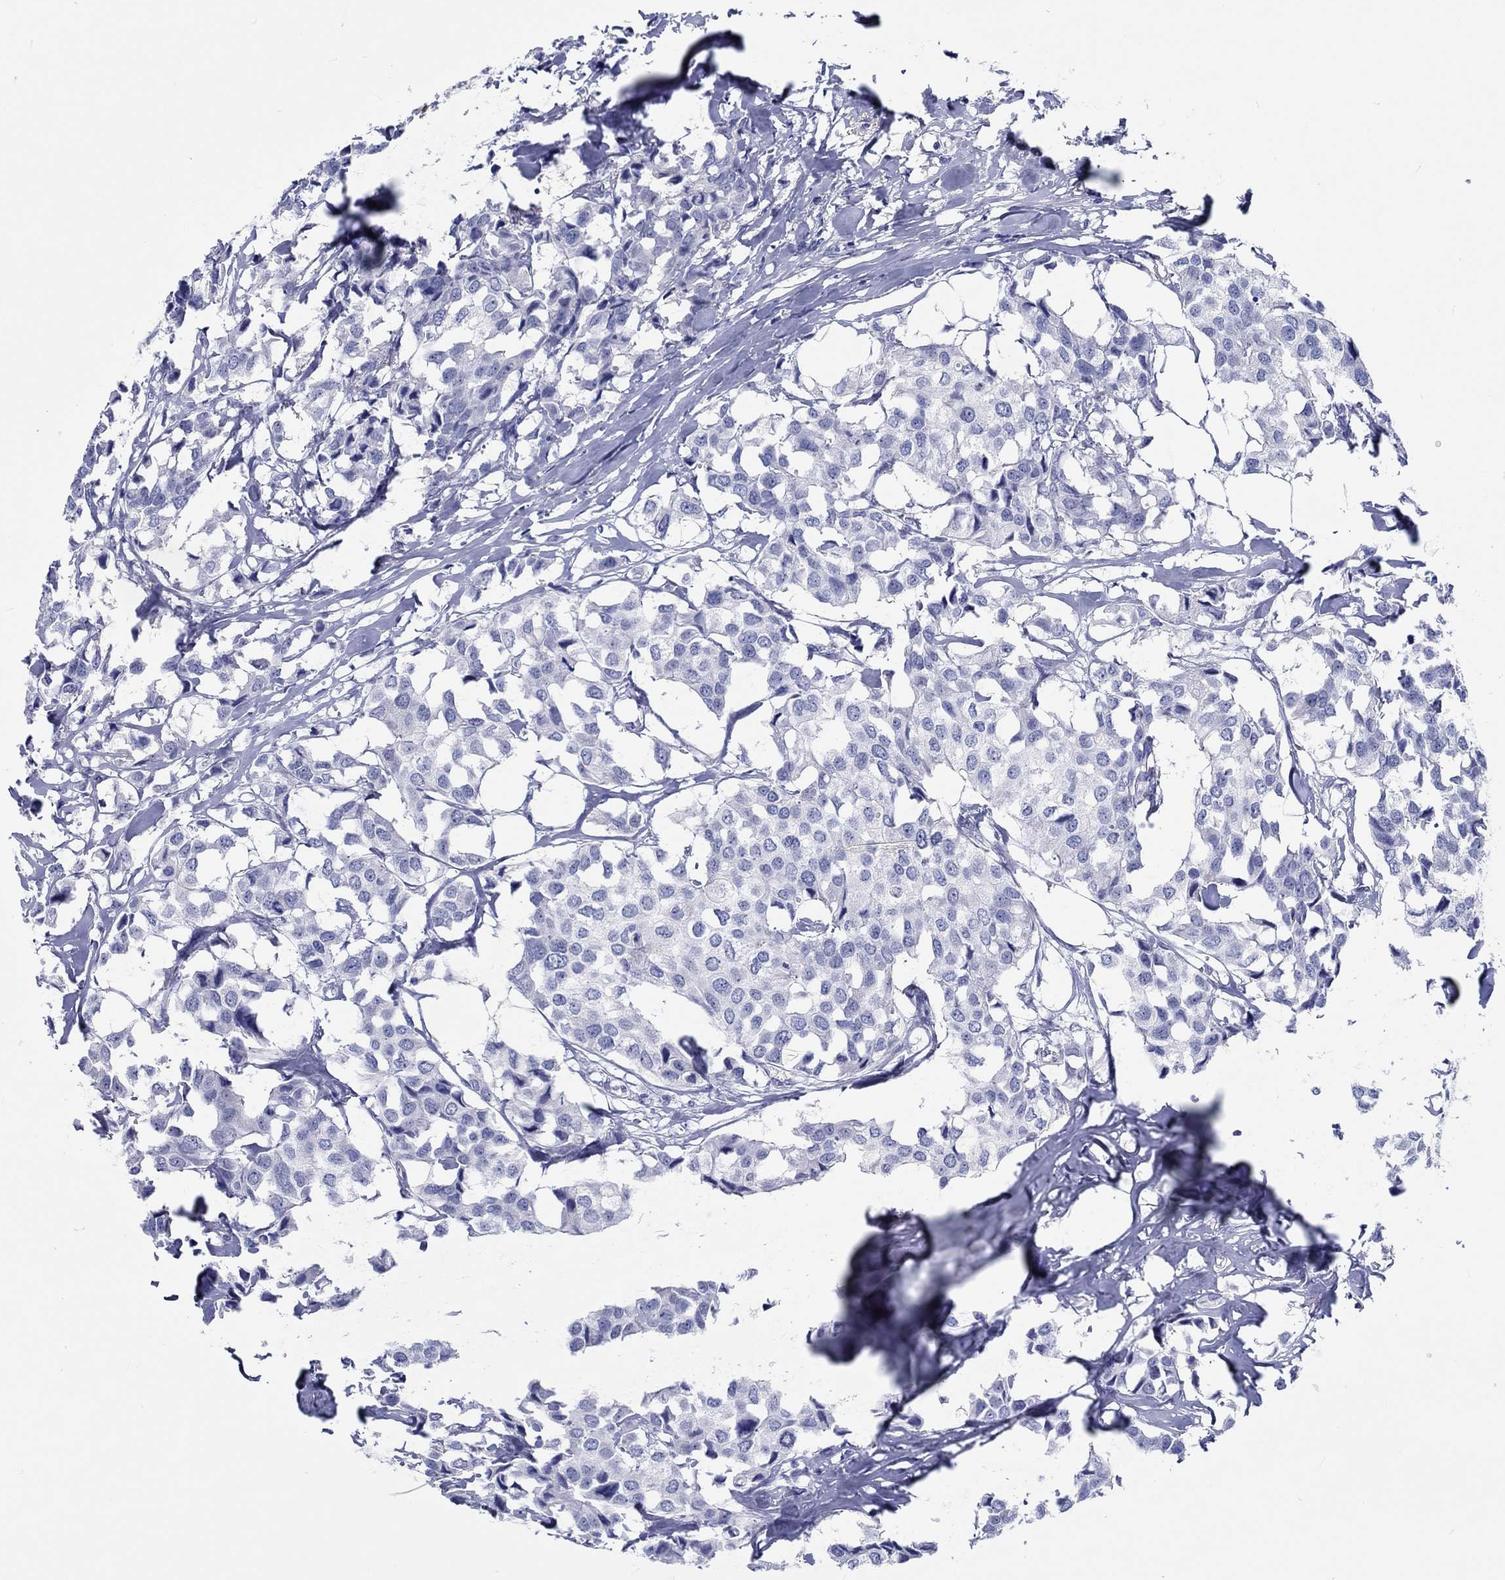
{"staining": {"intensity": "negative", "quantity": "none", "location": "none"}, "tissue": "breast cancer", "cell_type": "Tumor cells", "image_type": "cancer", "snomed": [{"axis": "morphology", "description": "Duct carcinoma"}, {"axis": "topography", "description": "Breast"}], "caption": "Immunohistochemical staining of human breast invasive ductal carcinoma exhibits no significant staining in tumor cells. (Brightfield microscopy of DAB (3,3'-diaminobenzidine) immunohistochemistry at high magnification).", "gene": "CDY2B", "patient": {"sex": "female", "age": 80}}